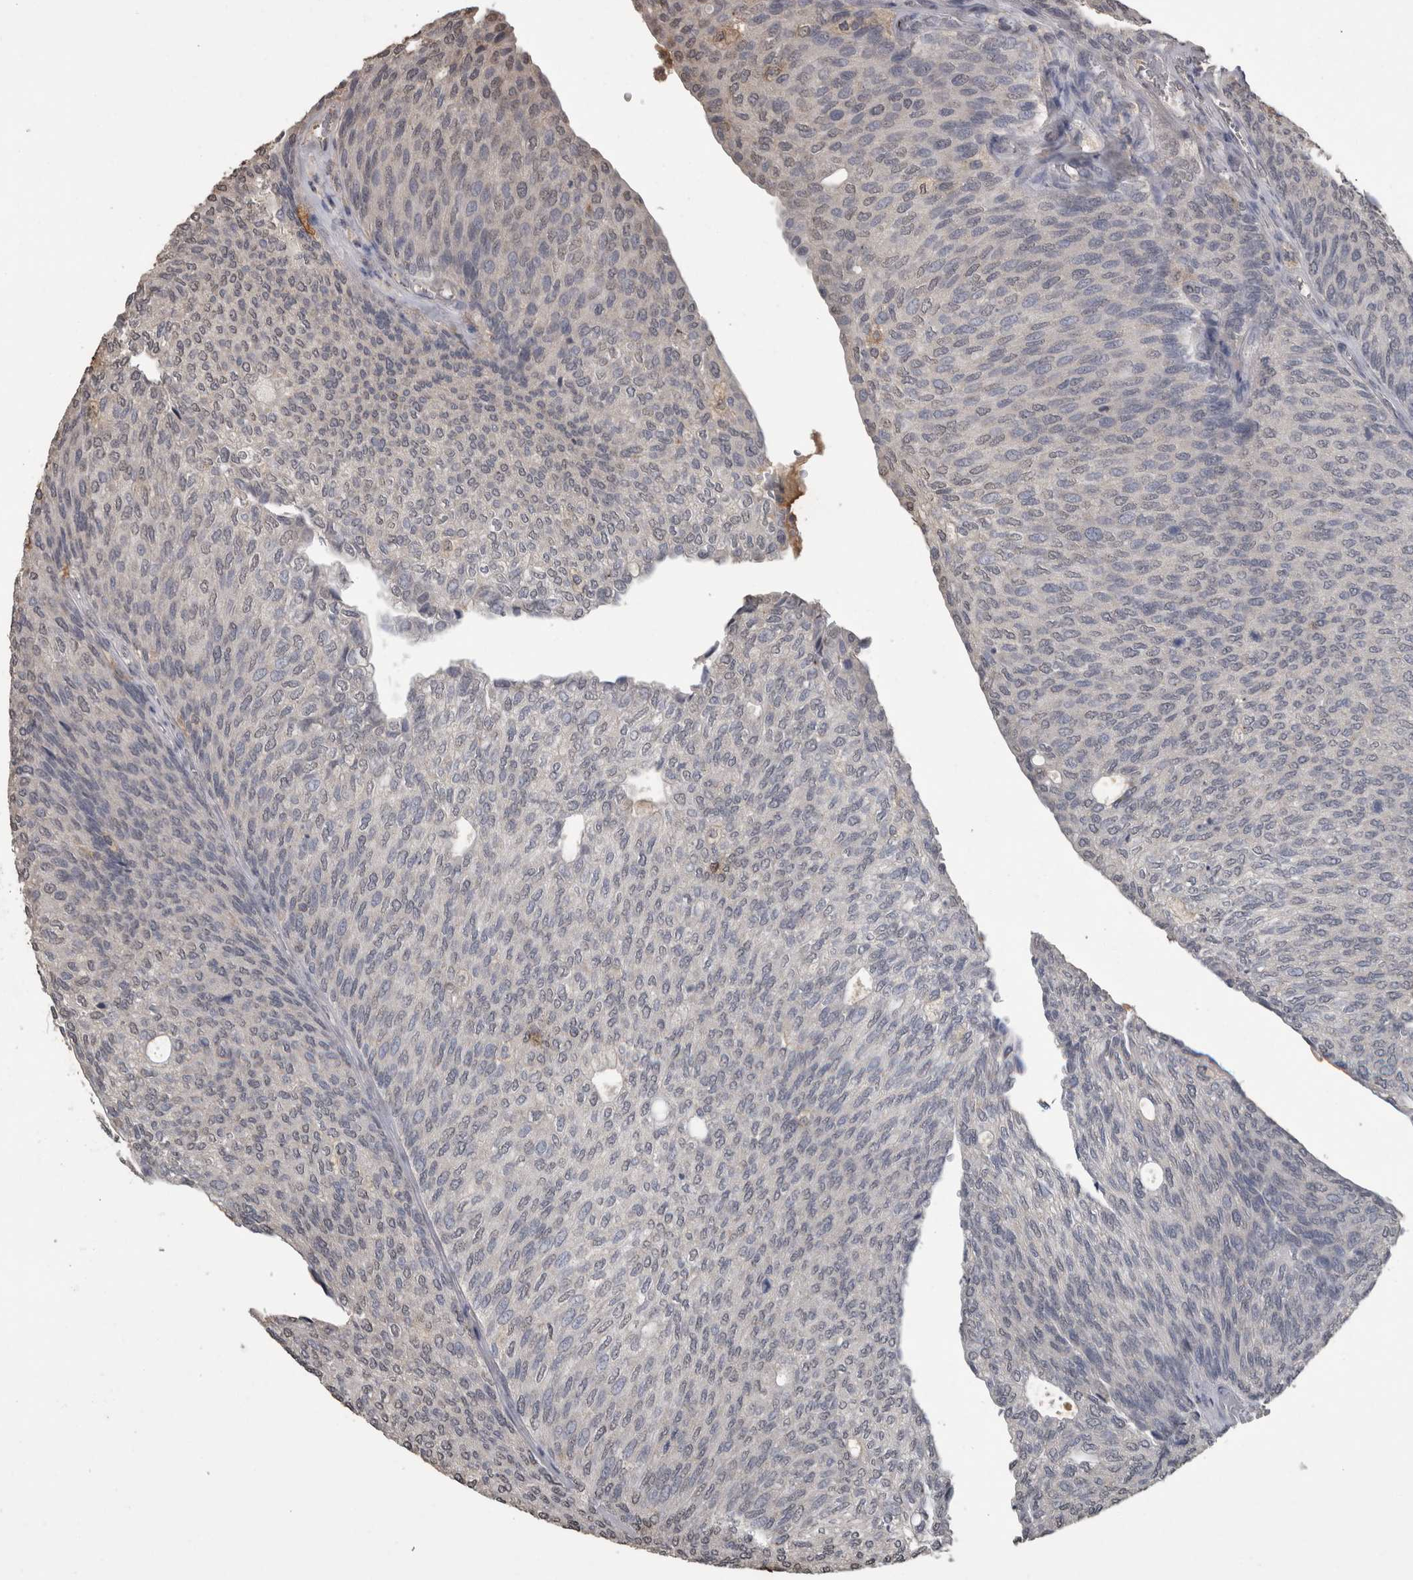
{"staining": {"intensity": "negative", "quantity": "none", "location": "none"}, "tissue": "urothelial cancer", "cell_type": "Tumor cells", "image_type": "cancer", "snomed": [{"axis": "morphology", "description": "Urothelial carcinoma, Low grade"}, {"axis": "topography", "description": "Urinary bladder"}], "caption": "Urothelial cancer stained for a protein using IHC shows no positivity tumor cells.", "gene": "PIK3AP1", "patient": {"sex": "female", "age": 79}}